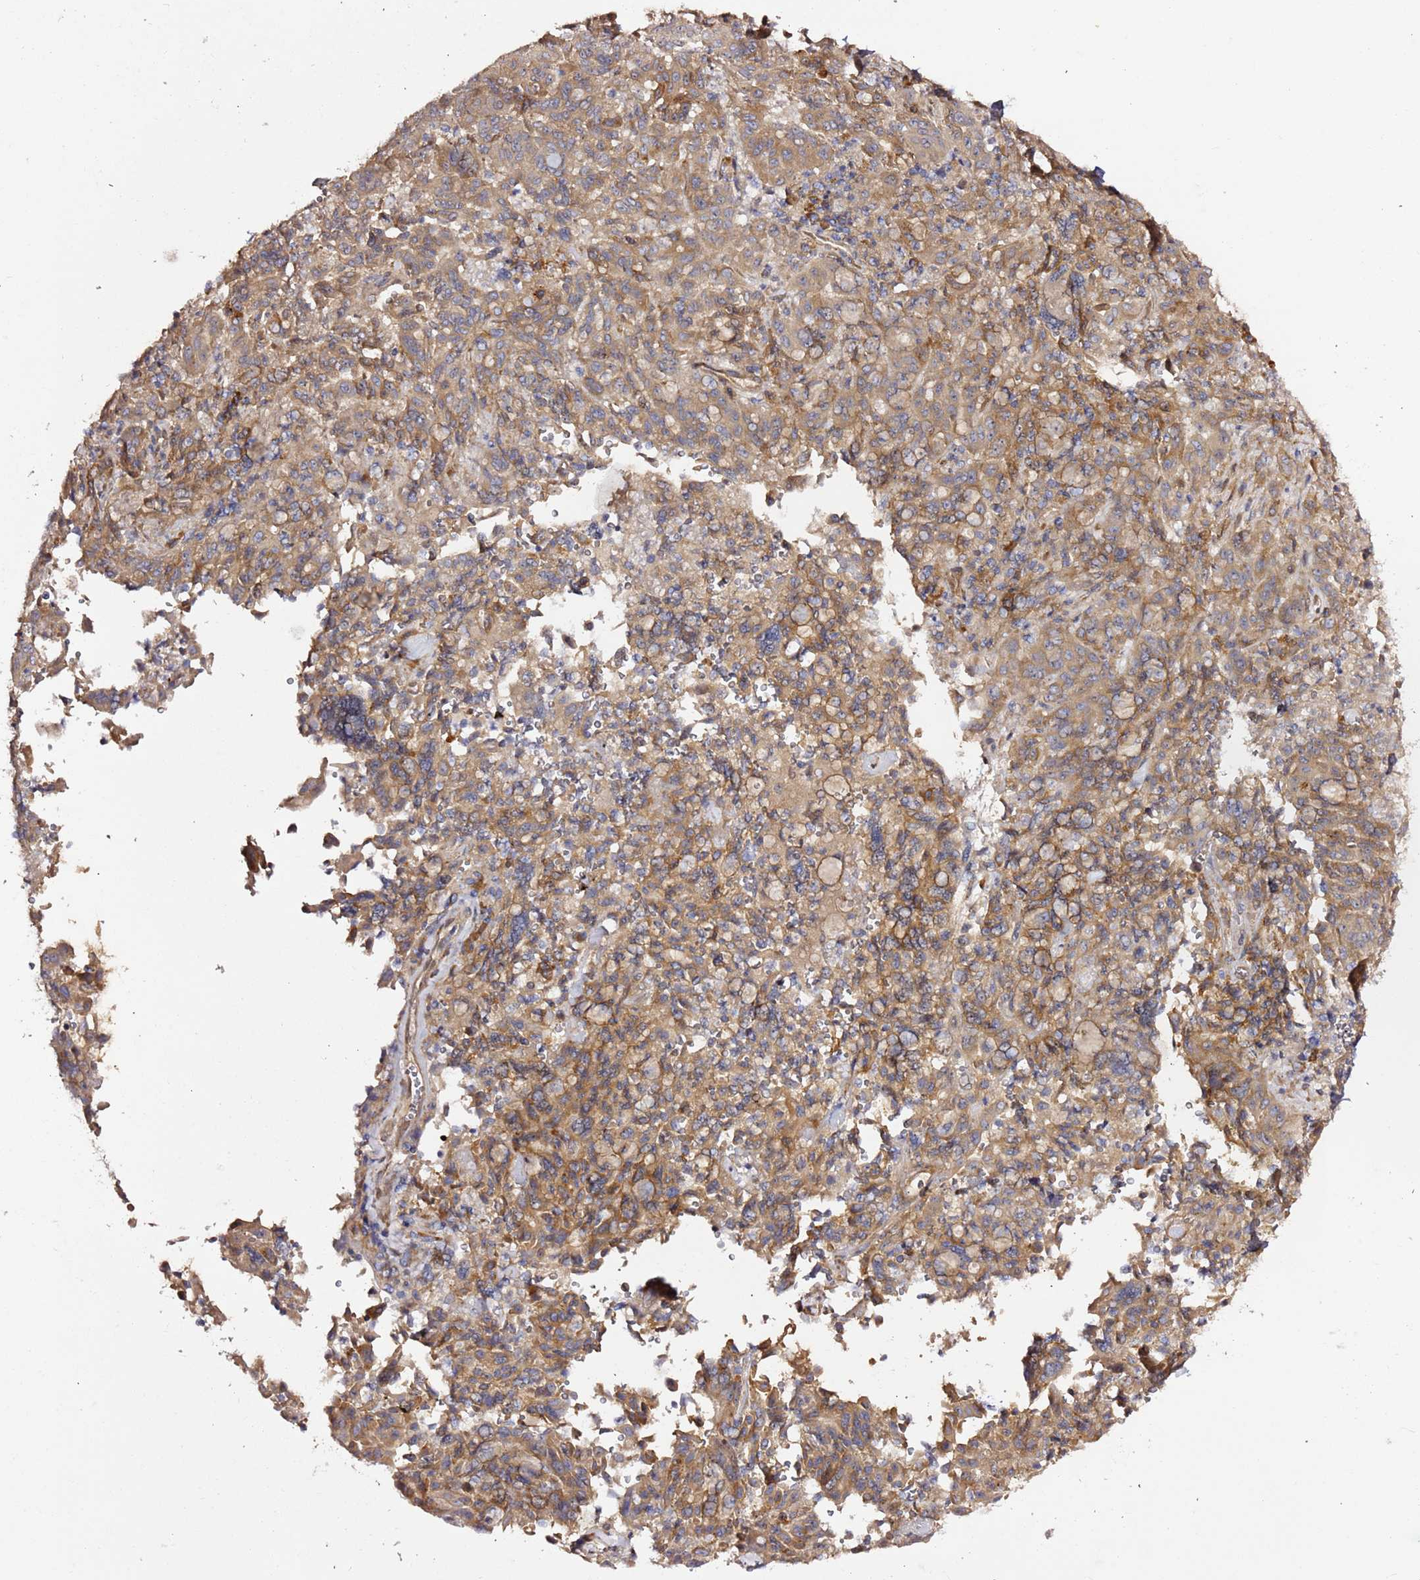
{"staining": {"intensity": "moderate", "quantity": "25%-75%", "location": "cytoplasmic/membranous"}, "tissue": "pancreatic cancer", "cell_type": "Tumor cells", "image_type": "cancer", "snomed": [{"axis": "morphology", "description": "Adenocarcinoma, NOS"}, {"axis": "topography", "description": "Pancreas"}], "caption": "Approximately 25%-75% of tumor cells in pancreatic cancer display moderate cytoplasmic/membranous protein staining as visualized by brown immunohistochemical staining.", "gene": "HSD17B7", "patient": {"sex": "male", "age": 63}}